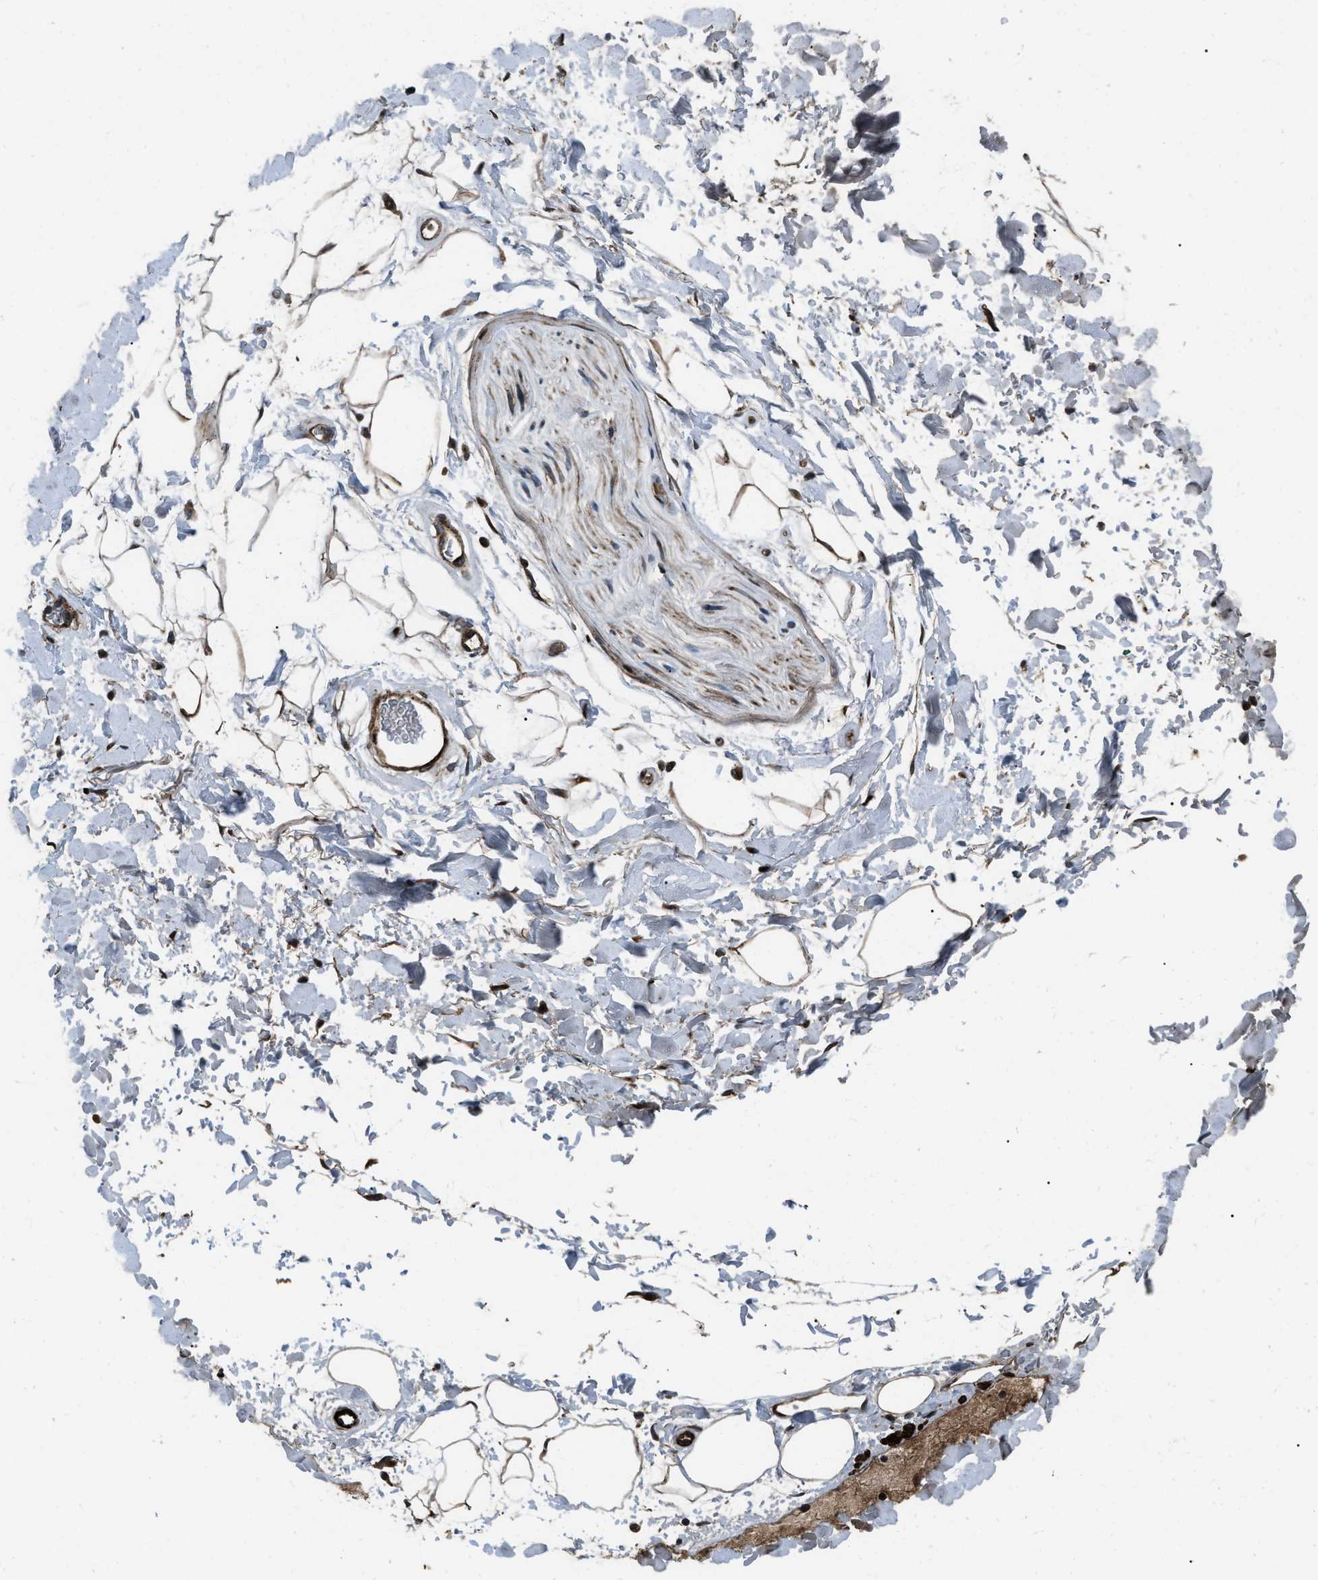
{"staining": {"intensity": "strong", "quantity": ">75%", "location": "cytoplasmic/membranous"}, "tissue": "adipose tissue", "cell_type": "Adipocytes", "image_type": "normal", "snomed": [{"axis": "morphology", "description": "Normal tissue, NOS"}, {"axis": "topography", "description": "Soft tissue"}], "caption": "Adipose tissue stained with immunohistochemistry displays strong cytoplasmic/membranous positivity in about >75% of adipocytes.", "gene": "IRAK4", "patient": {"sex": "male", "age": 72}}